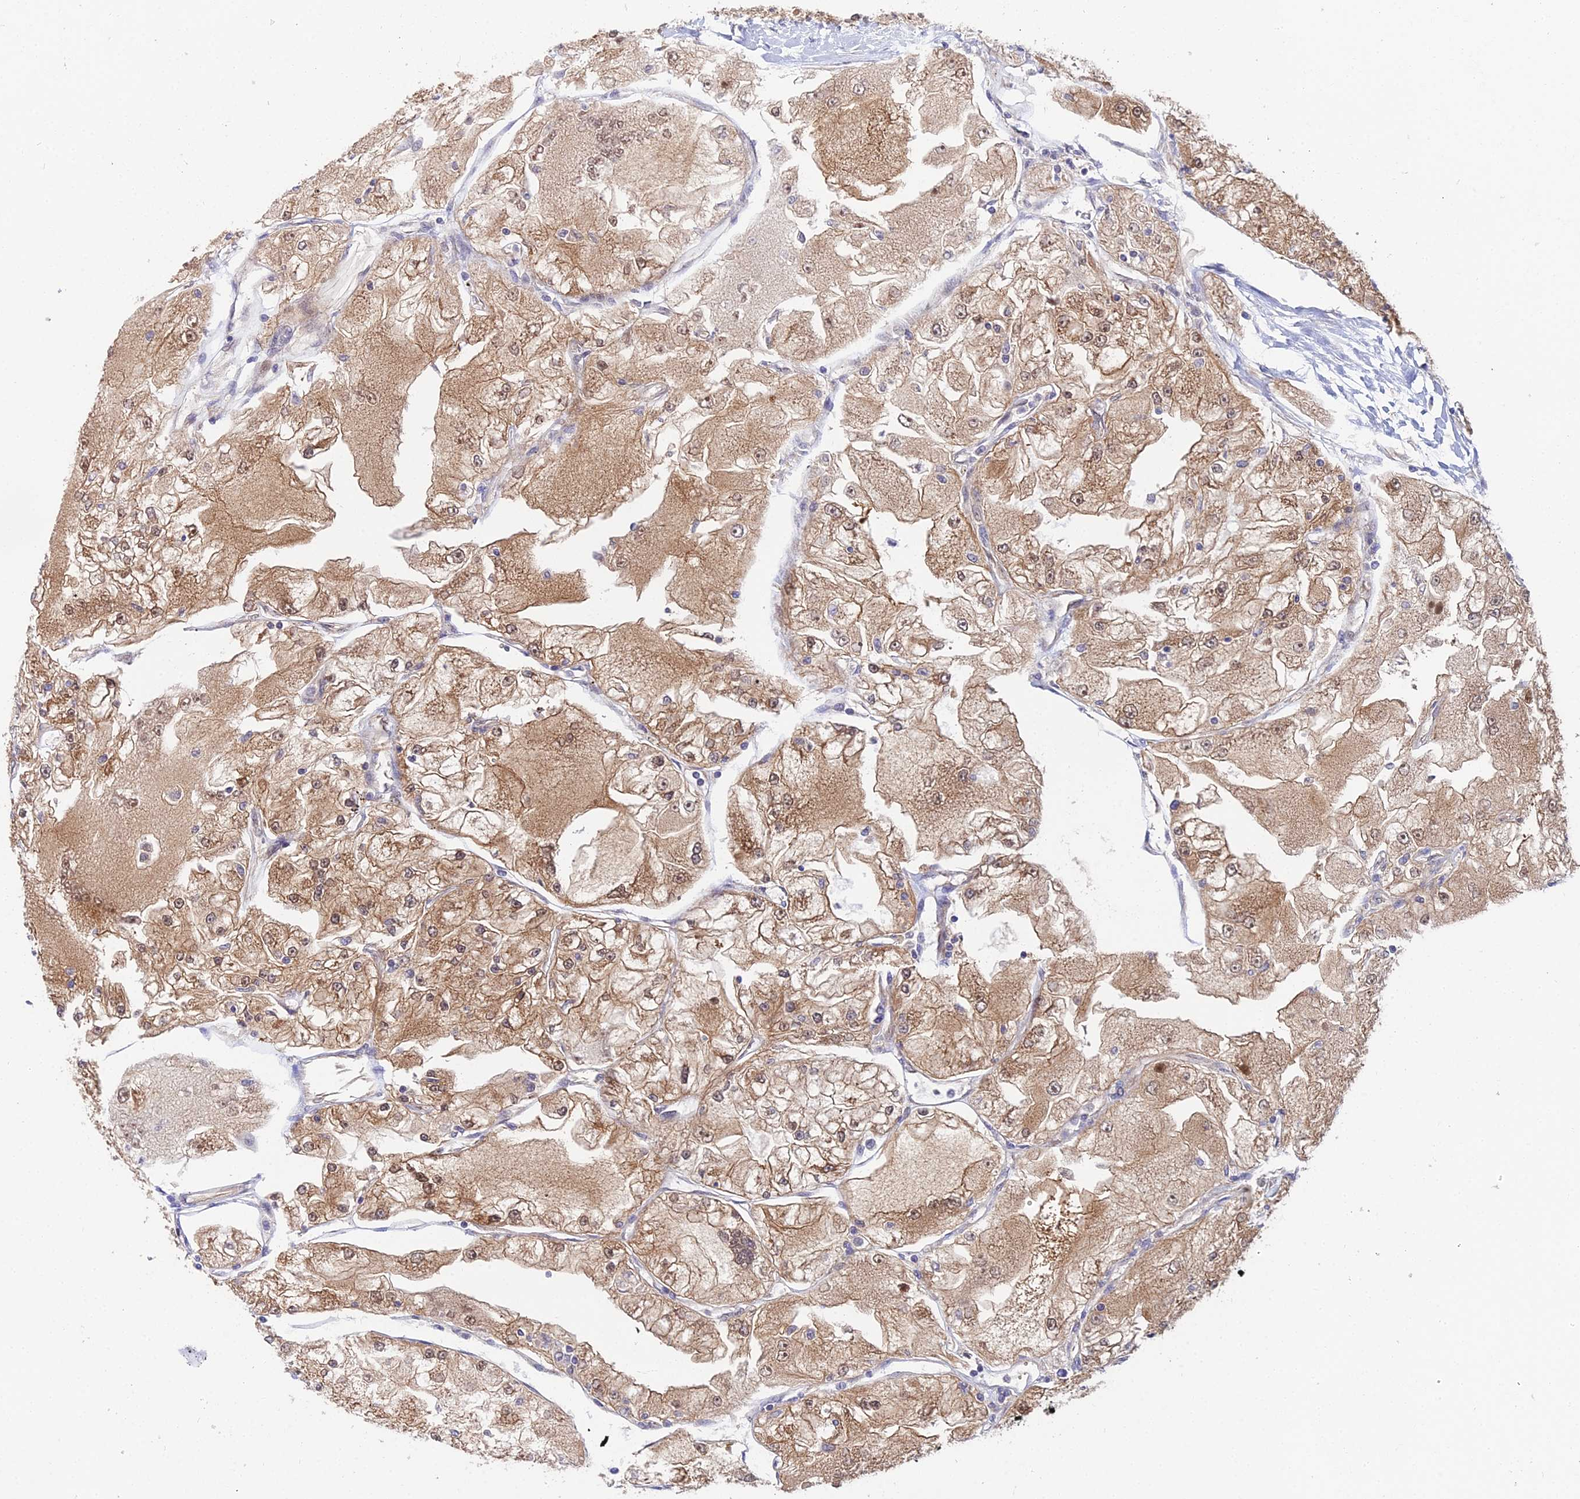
{"staining": {"intensity": "moderate", "quantity": ">75%", "location": "cytoplasmic/membranous,nuclear"}, "tissue": "renal cancer", "cell_type": "Tumor cells", "image_type": "cancer", "snomed": [{"axis": "morphology", "description": "Adenocarcinoma, NOS"}, {"axis": "topography", "description": "Kidney"}], "caption": "Immunohistochemistry (IHC) staining of renal cancer (adenocarcinoma), which shows medium levels of moderate cytoplasmic/membranous and nuclear expression in approximately >75% of tumor cells indicating moderate cytoplasmic/membranous and nuclear protein staining. The staining was performed using DAB (3,3'-diaminobenzidine) (brown) for protein detection and nuclei were counterstained in hematoxylin (blue).", "gene": "PPP2R2C", "patient": {"sex": "female", "age": 72}}